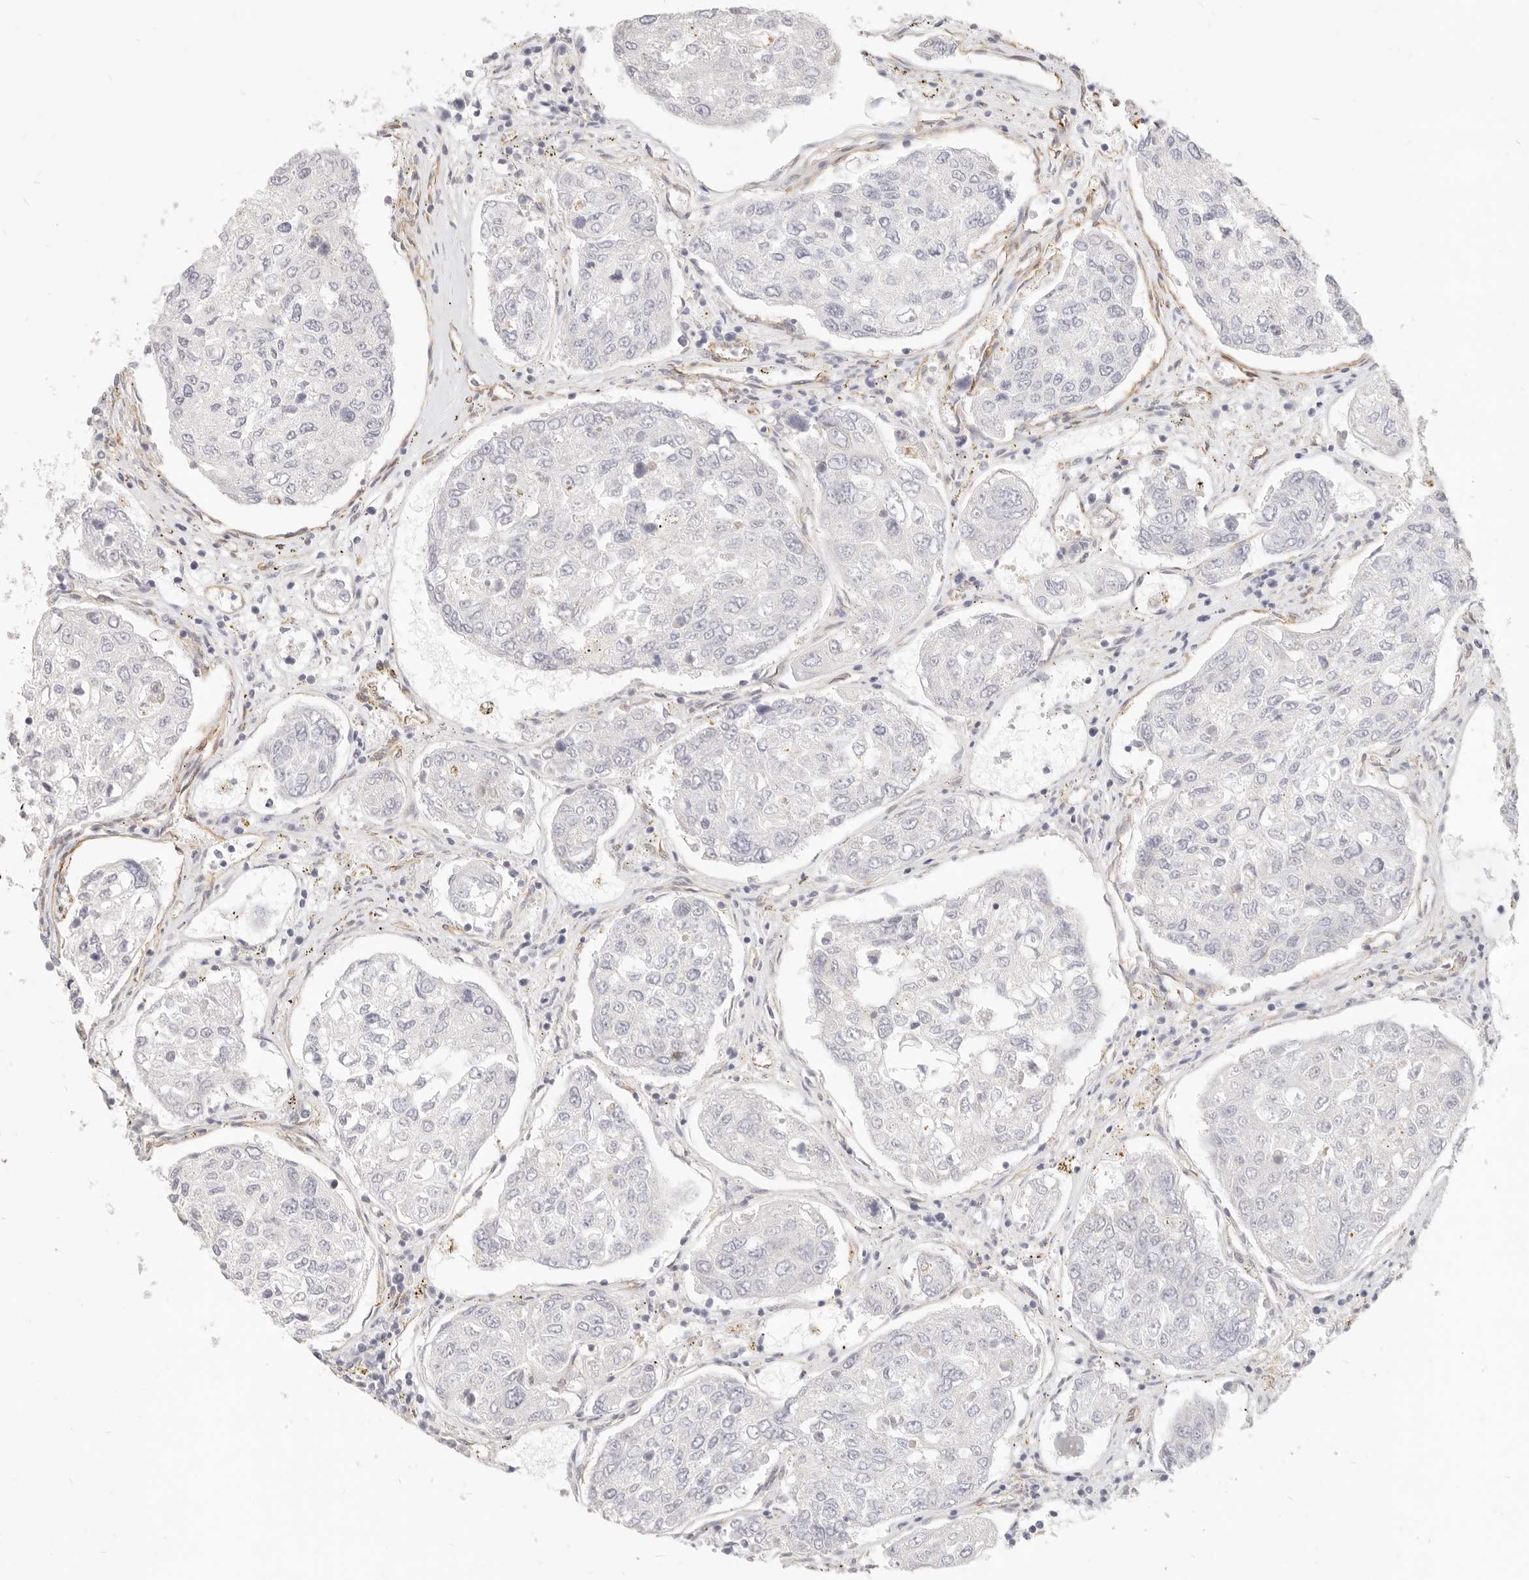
{"staining": {"intensity": "negative", "quantity": "none", "location": "none"}, "tissue": "urothelial cancer", "cell_type": "Tumor cells", "image_type": "cancer", "snomed": [{"axis": "morphology", "description": "Urothelial carcinoma, High grade"}, {"axis": "topography", "description": "Lymph node"}, {"axis": "topography", "description": "Urinary bladder"}], "caption": "Immunohistochemistry micrograph of urothelial carcinoma (high-grade) stained for a protein (brown), which shows no expression in tumor cells.", "gene": "NUS1", "patient": {"sex": "male", "age": 51}}